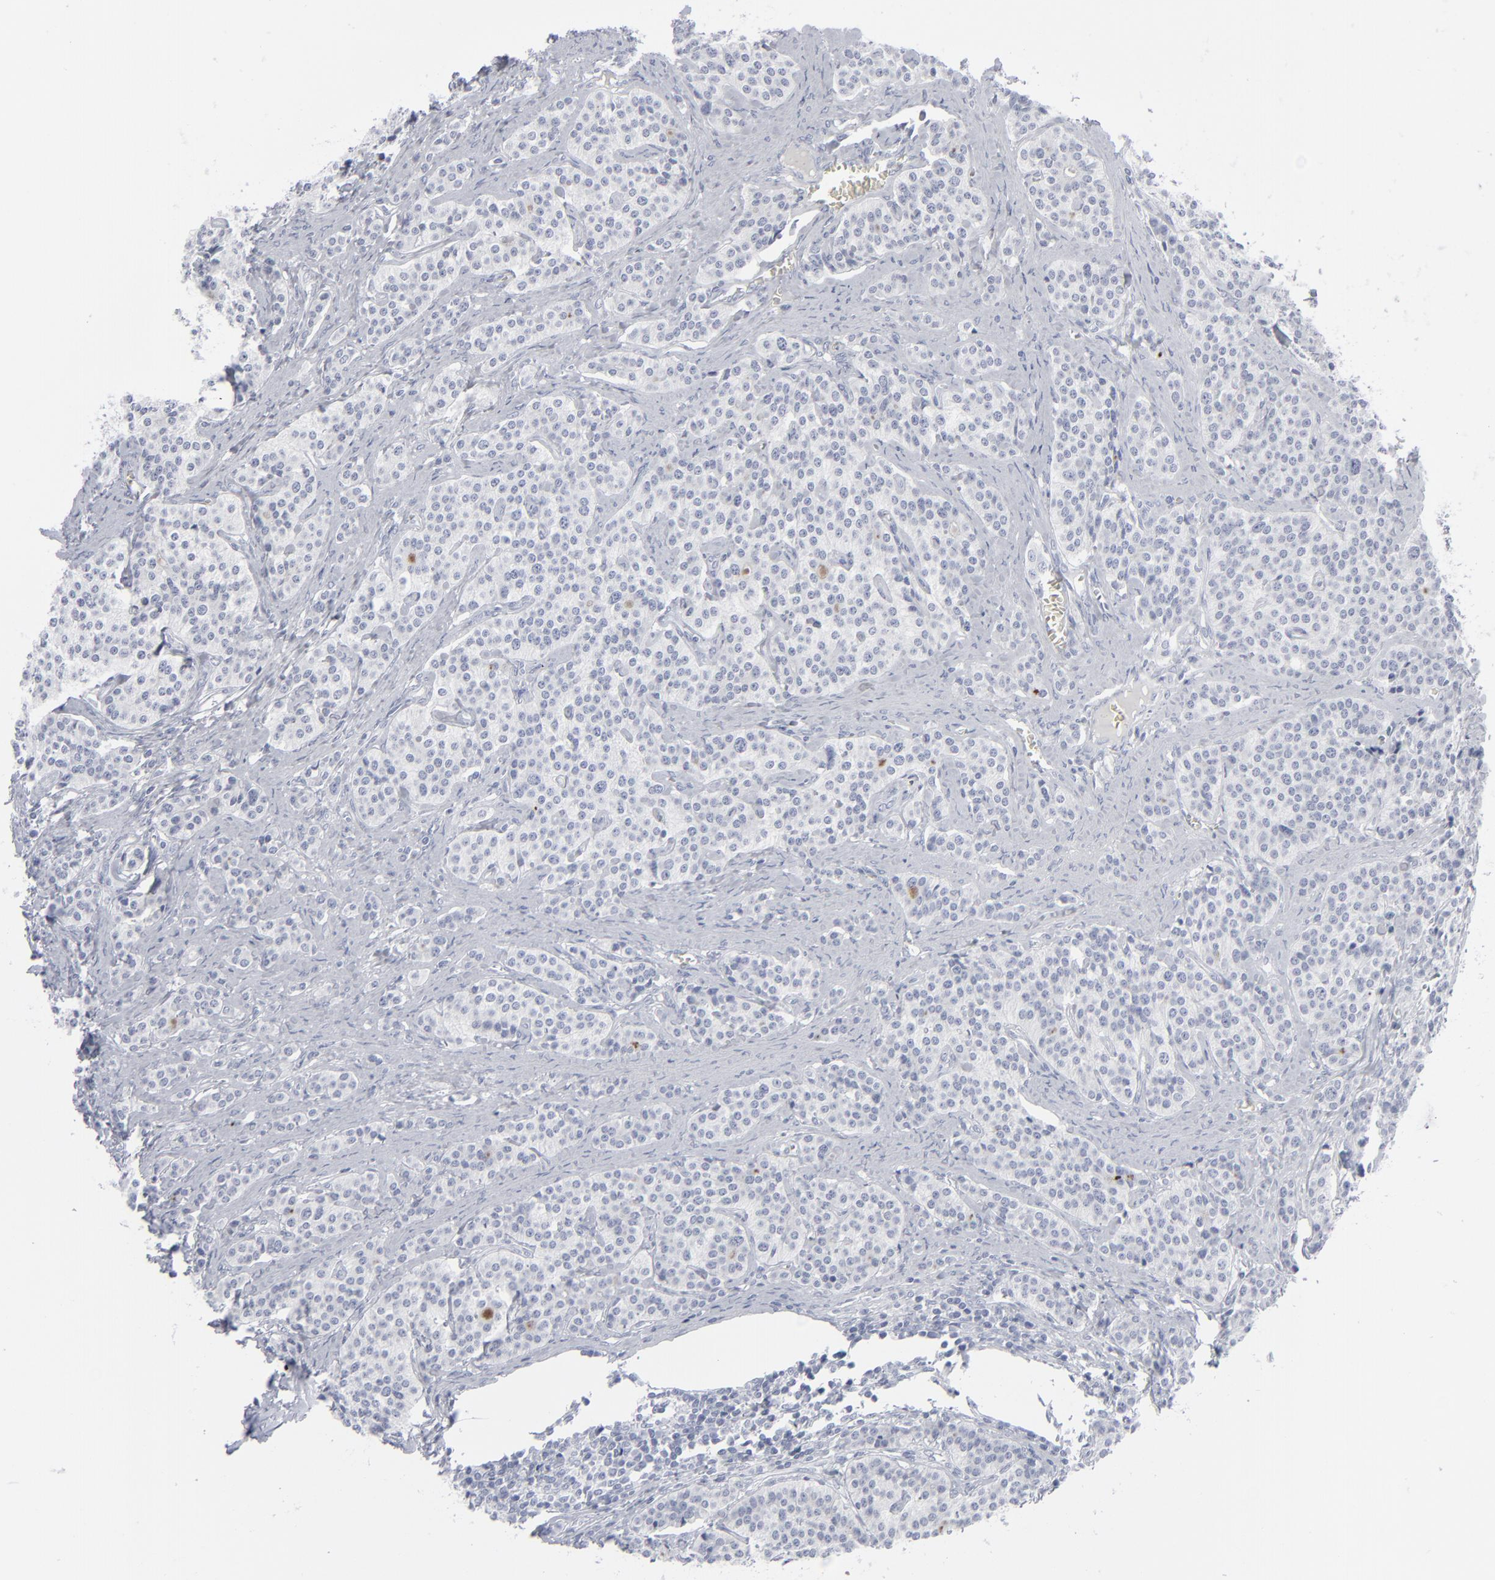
{"staining": {"intensity": "negative", "quantity": "none", "location": "none"}, "tissue": "carcinoid", "cell_type": "Tumor cells", "image_type": "cancer", "snomed": [{"axis": "morphology", "description": "Carcinoid, malignant, NOS"}, {"axis": "topography", "description": "Small intestine"}], "caption": "Immunohistochemistry of human carcinoid exhibits no staining in tumor cells. The staining was performed using DAB (3,3'-diaminobenzidine) to visualize the protein expression in brown, while the nuclei were stained in blue with hematoxylin (Magnification: 20x).", "gene": "MSLN", "patient": {"sex": "male", "age": 63}}